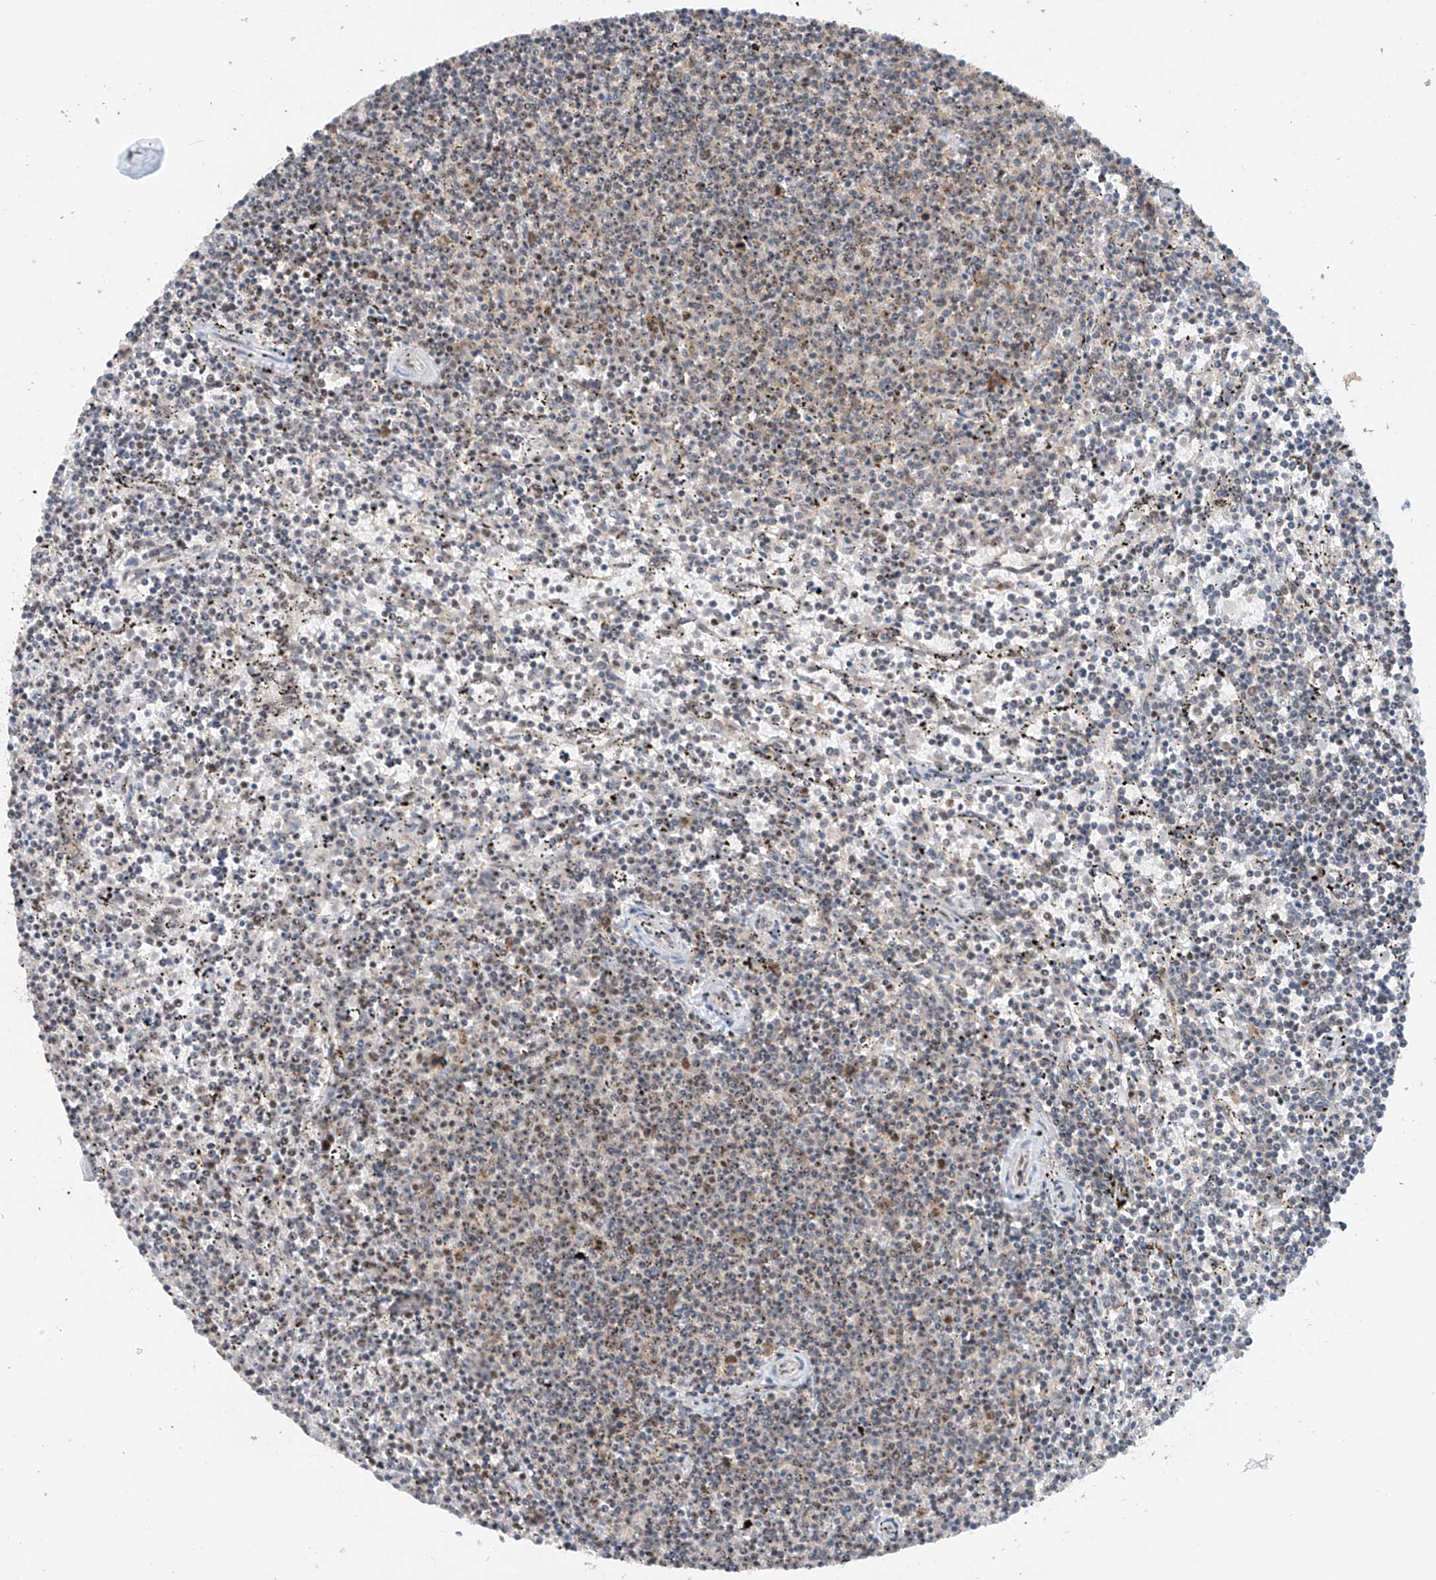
{"staining": {"intensity": "weak", "quantity": "25%-75%", "location": "cytoplasmic/membranous,nuclear"}, "tissue": "lymphoma", "cell_type": "Tumor cells", "image_type": "cancer", "snomed": [{"axis": "morphology", "description": "Malignant lymphoma, non-Hodgkin's type, Low grade"}, {"axis": "topography", "description": "Spleen"}], "caption": "Protein staining reveals weak cytoplasmic/membranous and nuclear expression in approximately 25%-75% of tumor cells in lymphoma.", "gene": "RPAIN", "patient": {"sex": "female", "age": 50}}